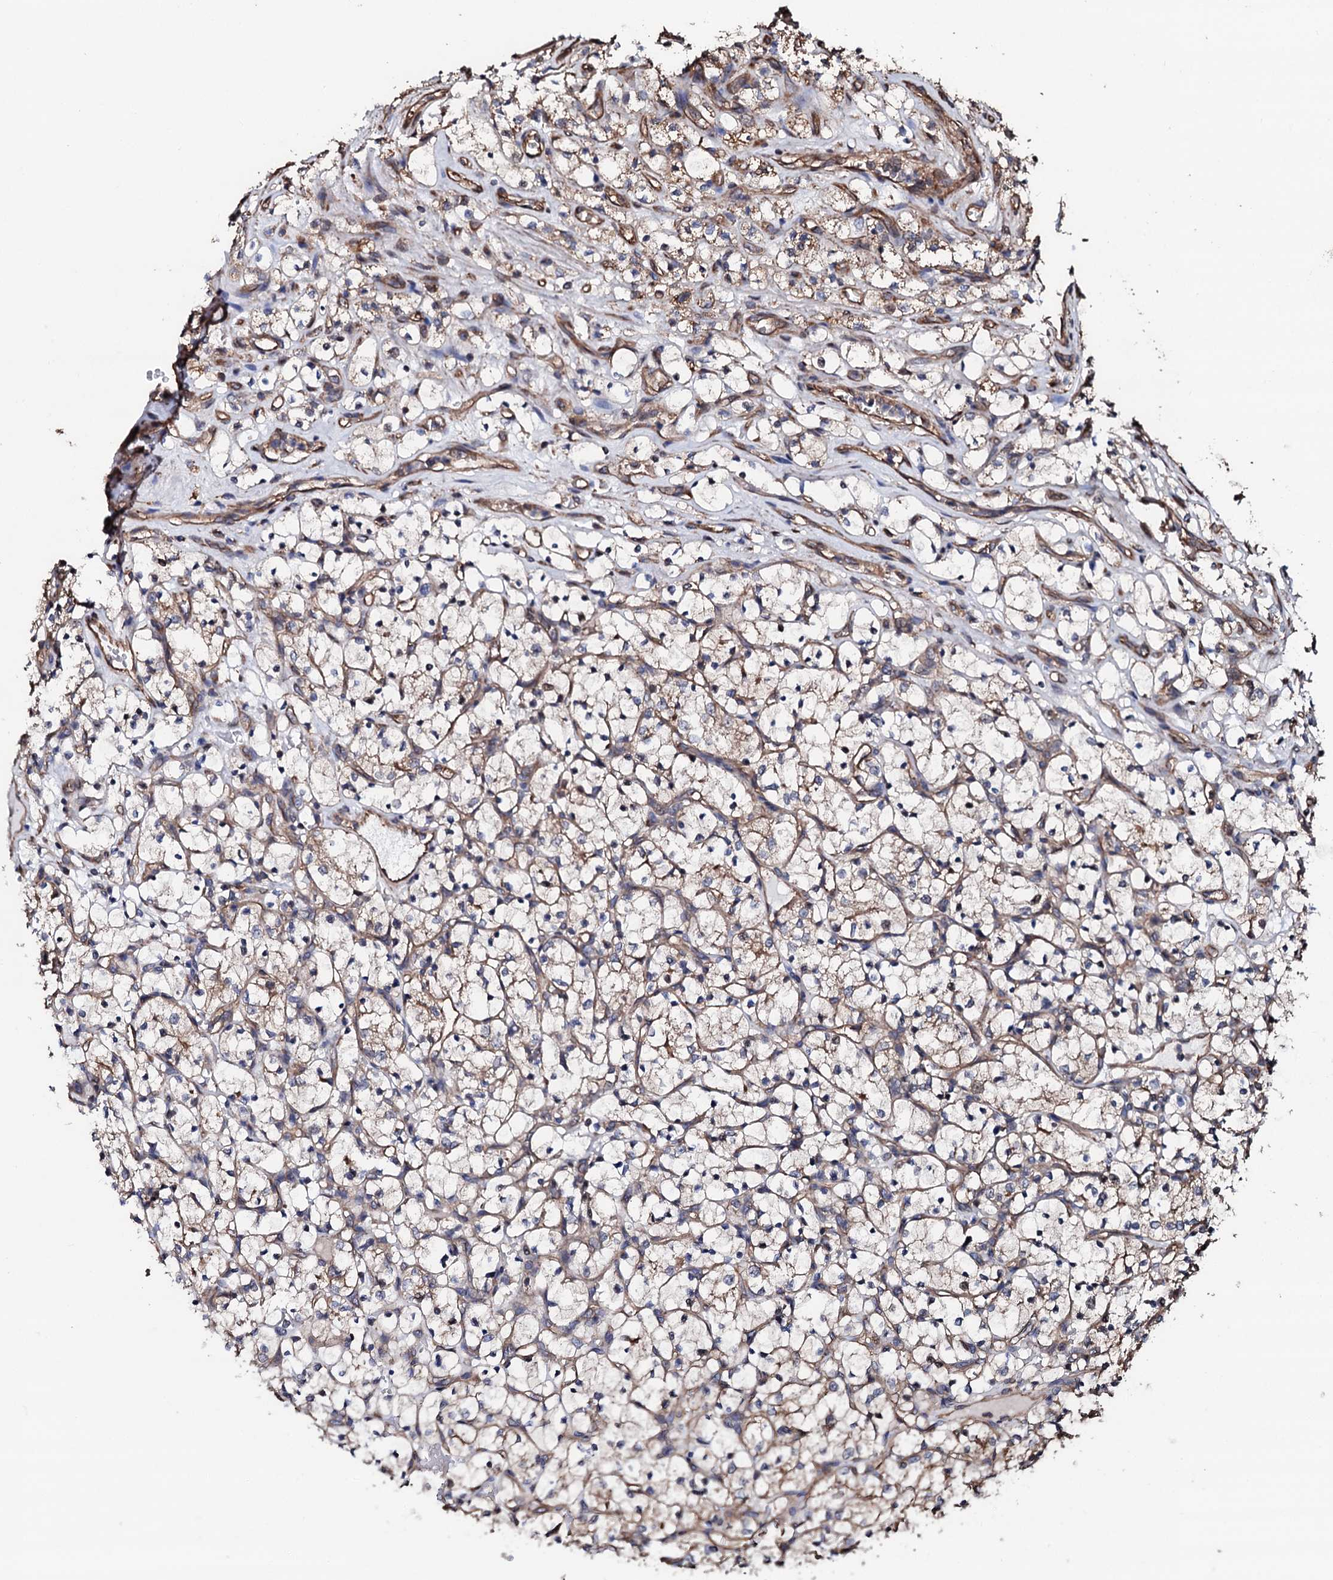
{"staining": {"intensity": "weak", "quantity": "<25%", "location": "cytoplasmic/membranous"}, "tissue": "renal cancer", "cell_type": "Tumor cells", "image_type": "cancer", "snomed": [{"axis": "morphology", "description": "Adenocarcinoma, NOS"}, {"axis": "topography", "description": "Kidney"}], "caption": "Immunohistochemistry of human renal adenocarcinoma demonstrates no staining in tumor cells.", "gene": "CKAP5", "patient": {"sex": "female", "age": 69}}